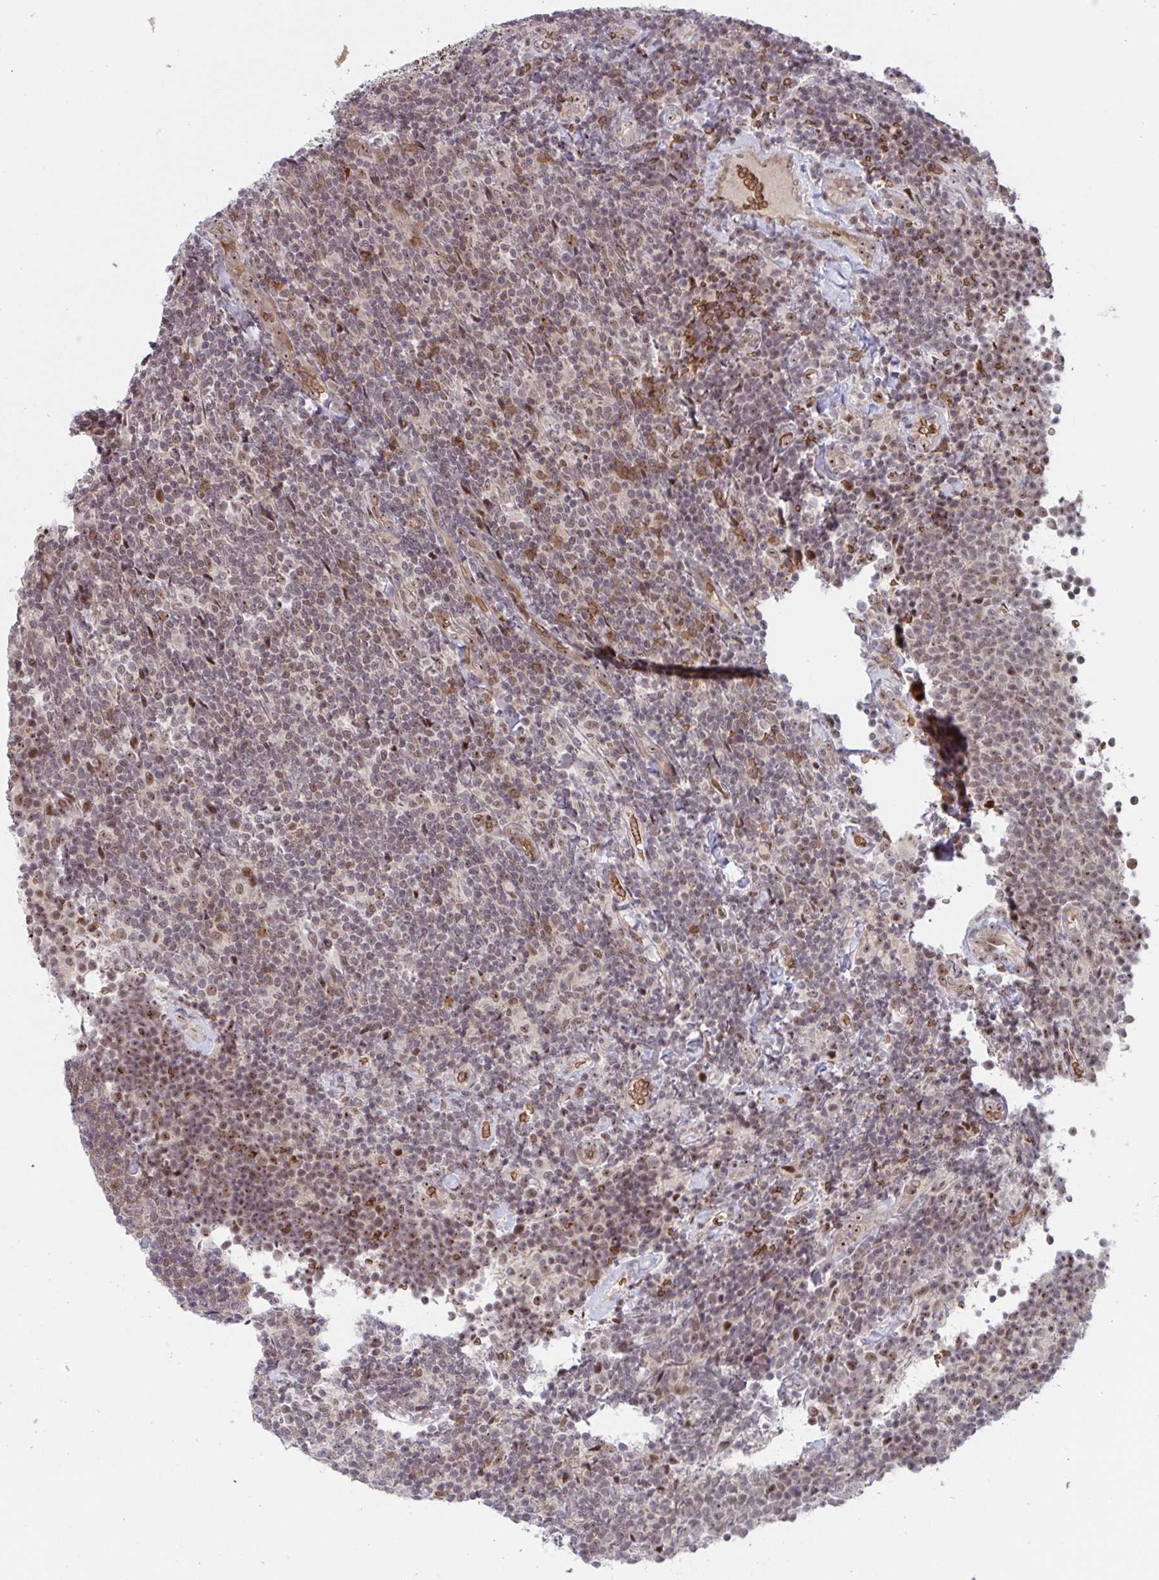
{"staining": {"intensity": "weak", "quantity": "25%-75%", "location": "nuclear"}, "tissue": "lymphoma", "cell_type": "Tumor cells", "image_type": "cancer", "snomed": [{"axis": "morphology", "description": "Malignant lymphoma, non-Hodgkin's type, Low grade"}, {"axis": "topography", "description": "Lymph node"}], "caption": "Immunohistochemical staining of human malignant lymphoma, non-Hodgkin's type (low-grade) reveals low levels of weak nuclear positivity in about 25%-75% of tumor cells. The protein of interest is stained brown, and the nuclei are stained in blue (DAB (3,3'-diaminobenzidine) IHC with brightfield microscopy, high magnification).", "gene": "NLRP13", "patient": {"sex": "male", "age": 52}}